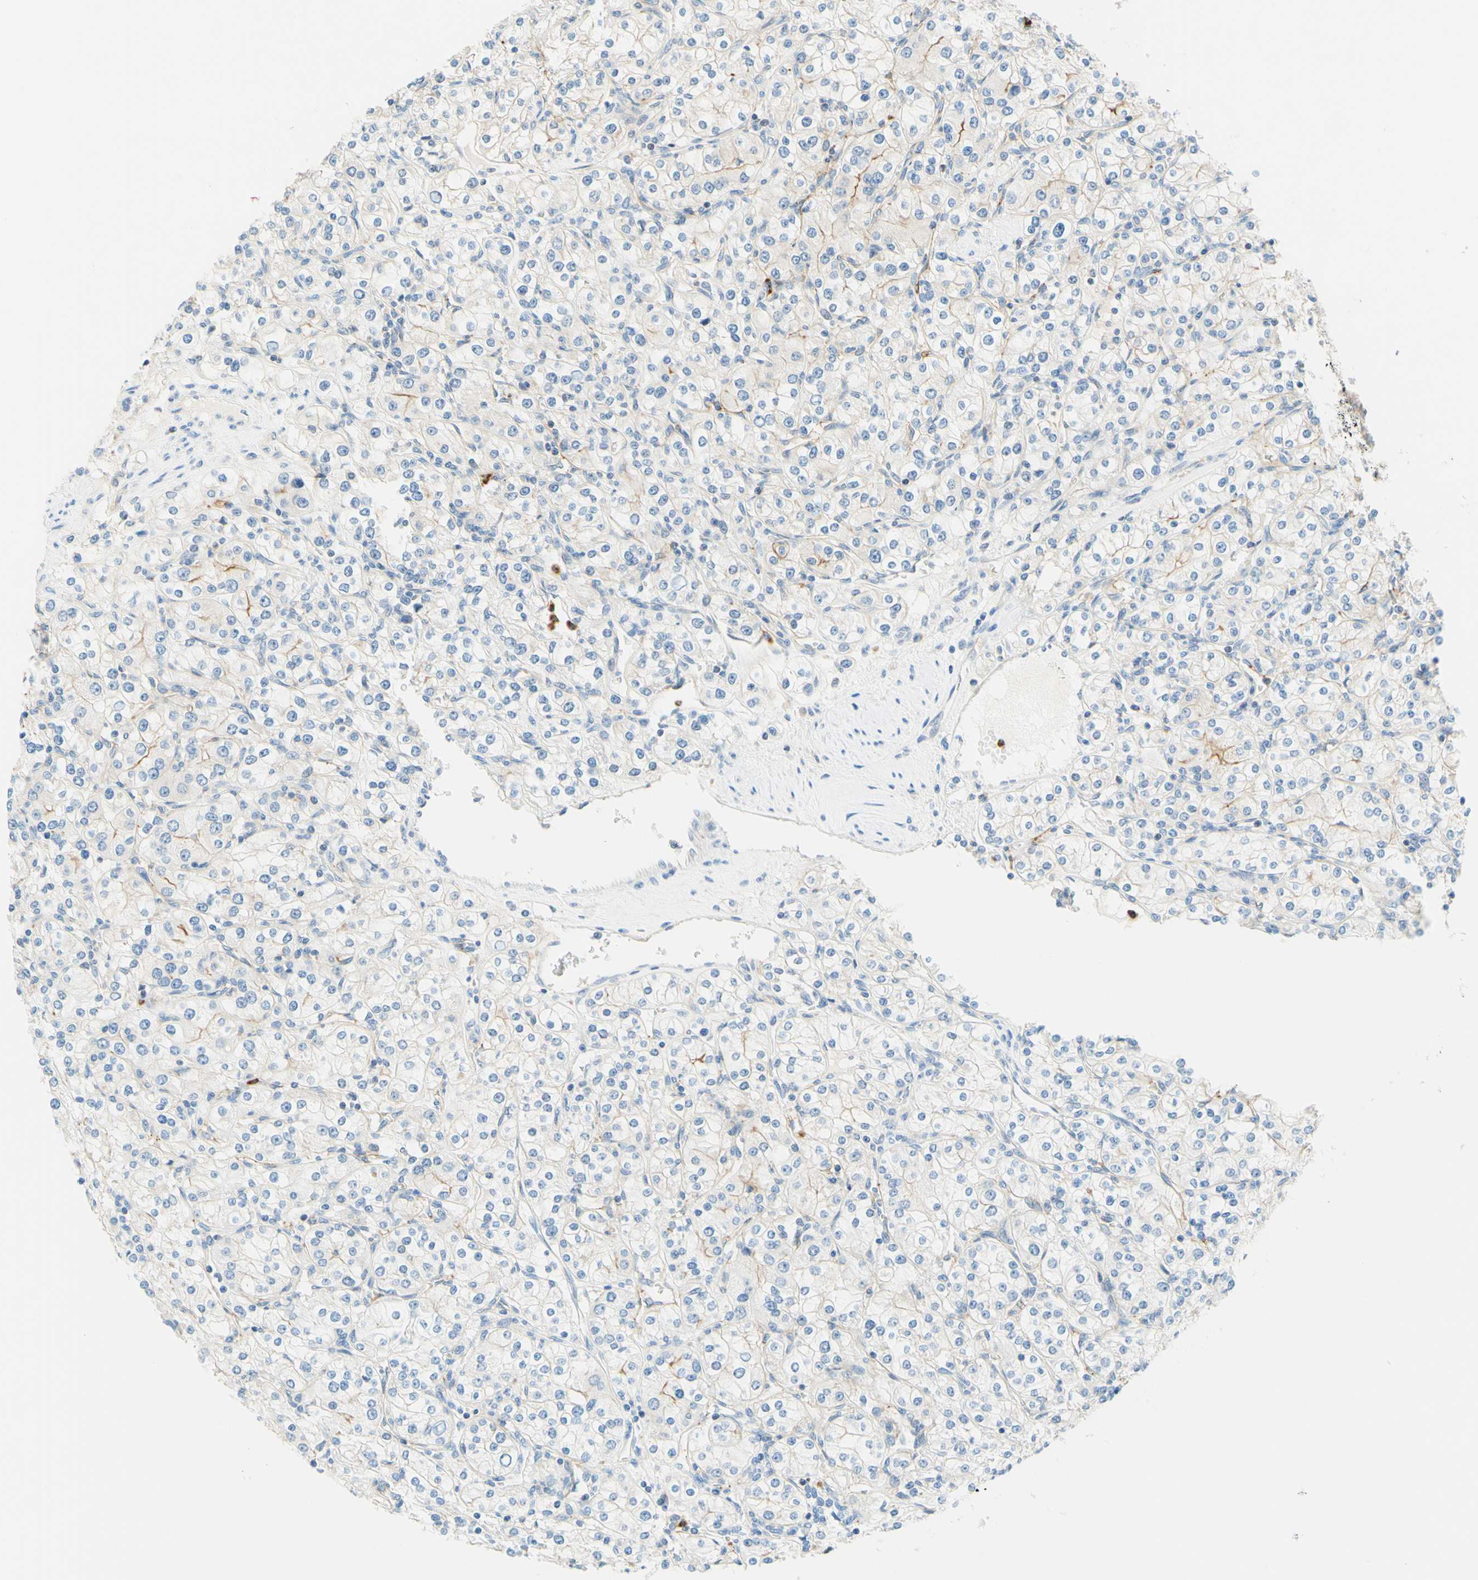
{"staining": {"intensity": "weak", "quantity": "<25%", "location": "cytoplasmic/membranous"}, "tissue": "renal cancer", "cell_type": "Tumor cells", "image_type": "cancer", "snomed": [{"axis": "morphology", "description": "Adenocarcinoma, NOS"}, {"axis": "topography", "description": "Kidney"}], "caption": "Immunohistochemistry (IHC) of human renal cancer demonstrates no expression in tumor cells.", "gene": "TREM2", "patient": {"sex": "male", "age": 77}}